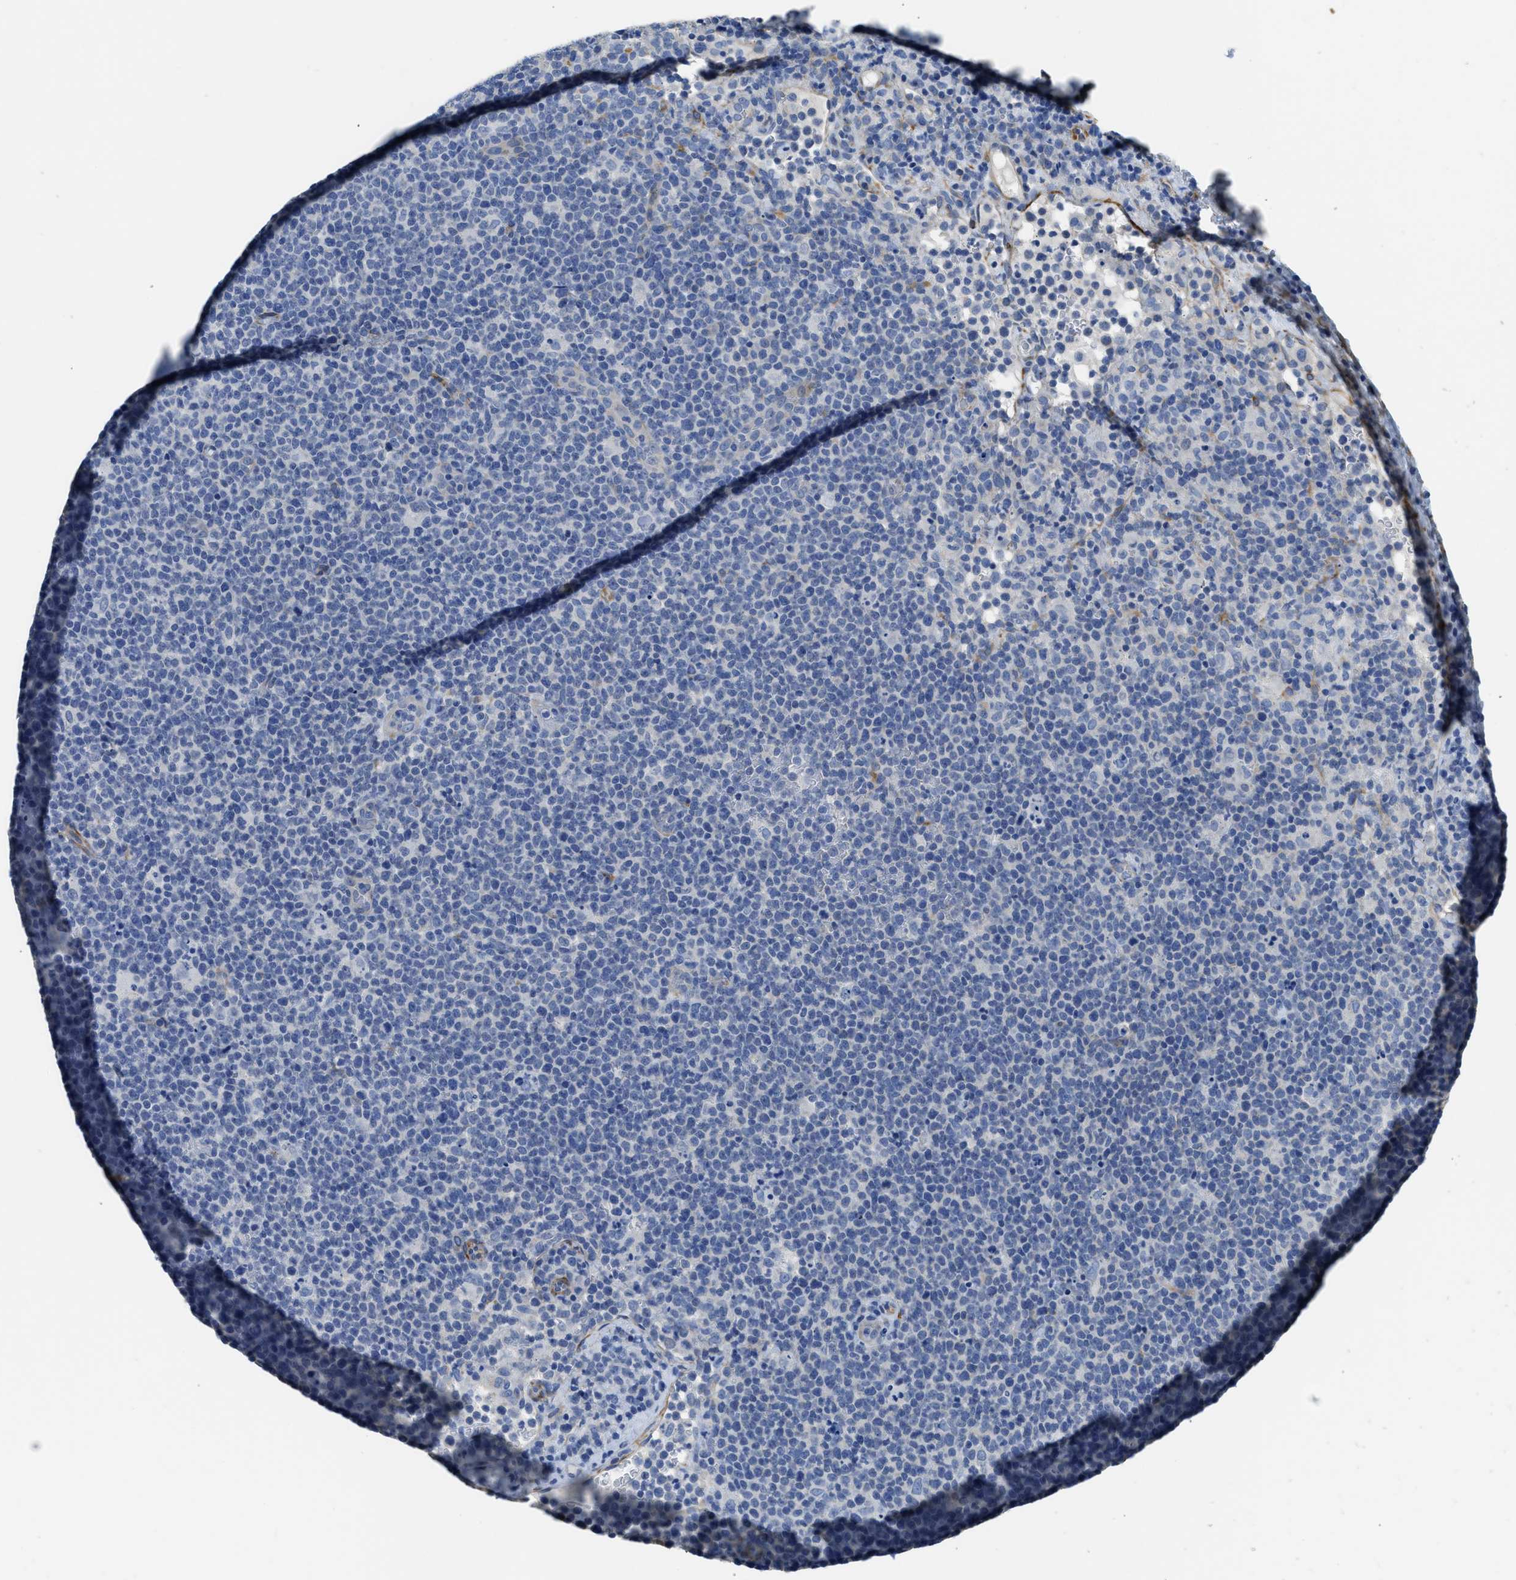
{"staining": {"intensity": "negative", "quantity": "none", "location": "none"}, "tissue": "lymphoma", "cell_type": "Tumor cells", "image_type": "cancer", "snomed": [{"axis": "morphology", "description": "Malignant lymphoma, non-Hodgkin's type, High grade"}, {"axis": "topography", "description": "Lymph node"}], "caption": "High magnification brightfield microscopy of lymphoma stained with DAB (3,3'-diaminobenzidine) (brown) and counterstained with hematoxylin (blue): tumor cells show no significant staining.", "gene": "ZSWIM5", "patient": {"sex": "male", "age": 61}}